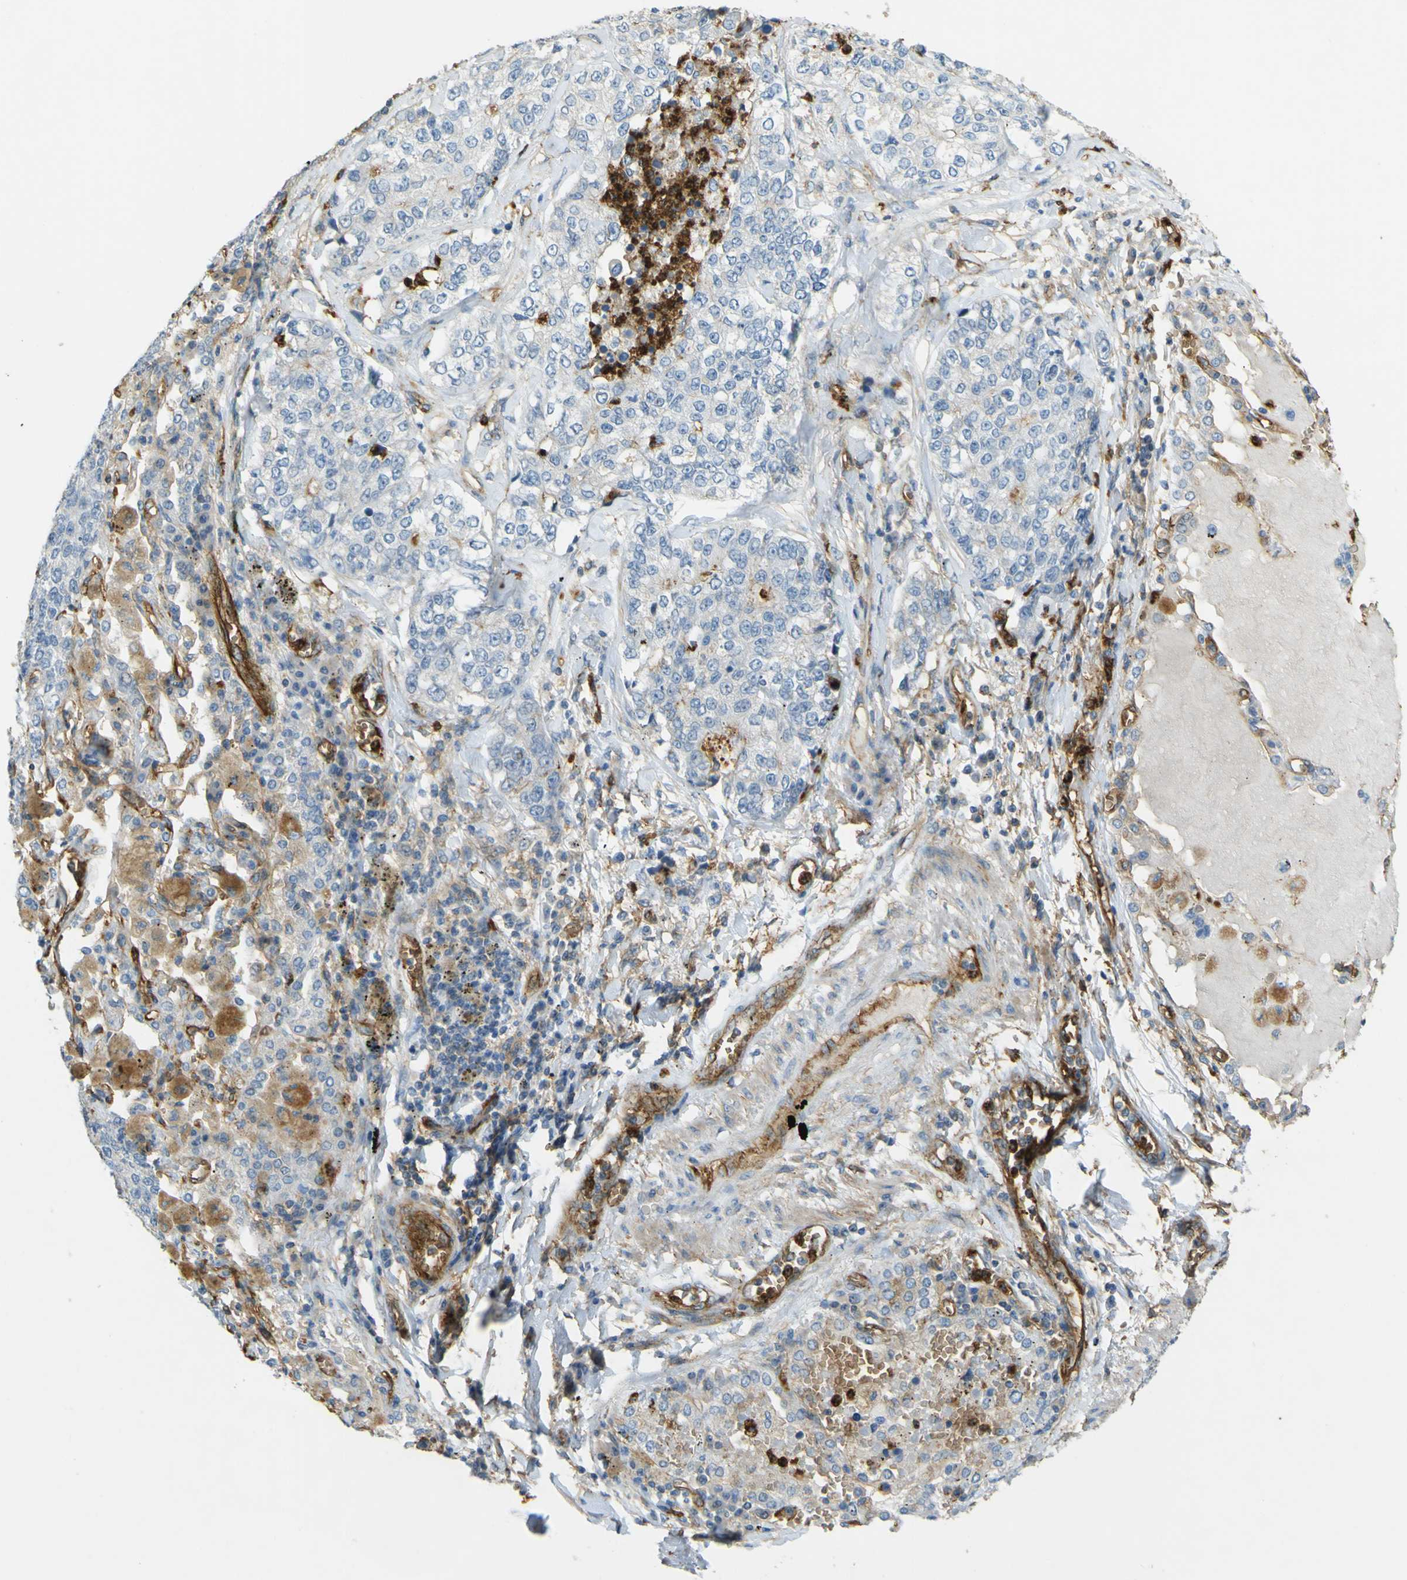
{"staining": {"intensity": "negative", "quantity": "none", "location": "none"}, "tissue": "lung cancer", "cell_type": "Tumor cells", "image_type": "cancer", "snomed": [{"axis": "morphology", "description": "Adenocarcinoma, NOS"}, {"axis": "topography", "description": "Lung"}], "caption": "Protein analysis of lung cancer displays no significant staining in tumor cells.", "gene": "PLXDC1", "patient": {"sex": "male", "age": 49}}